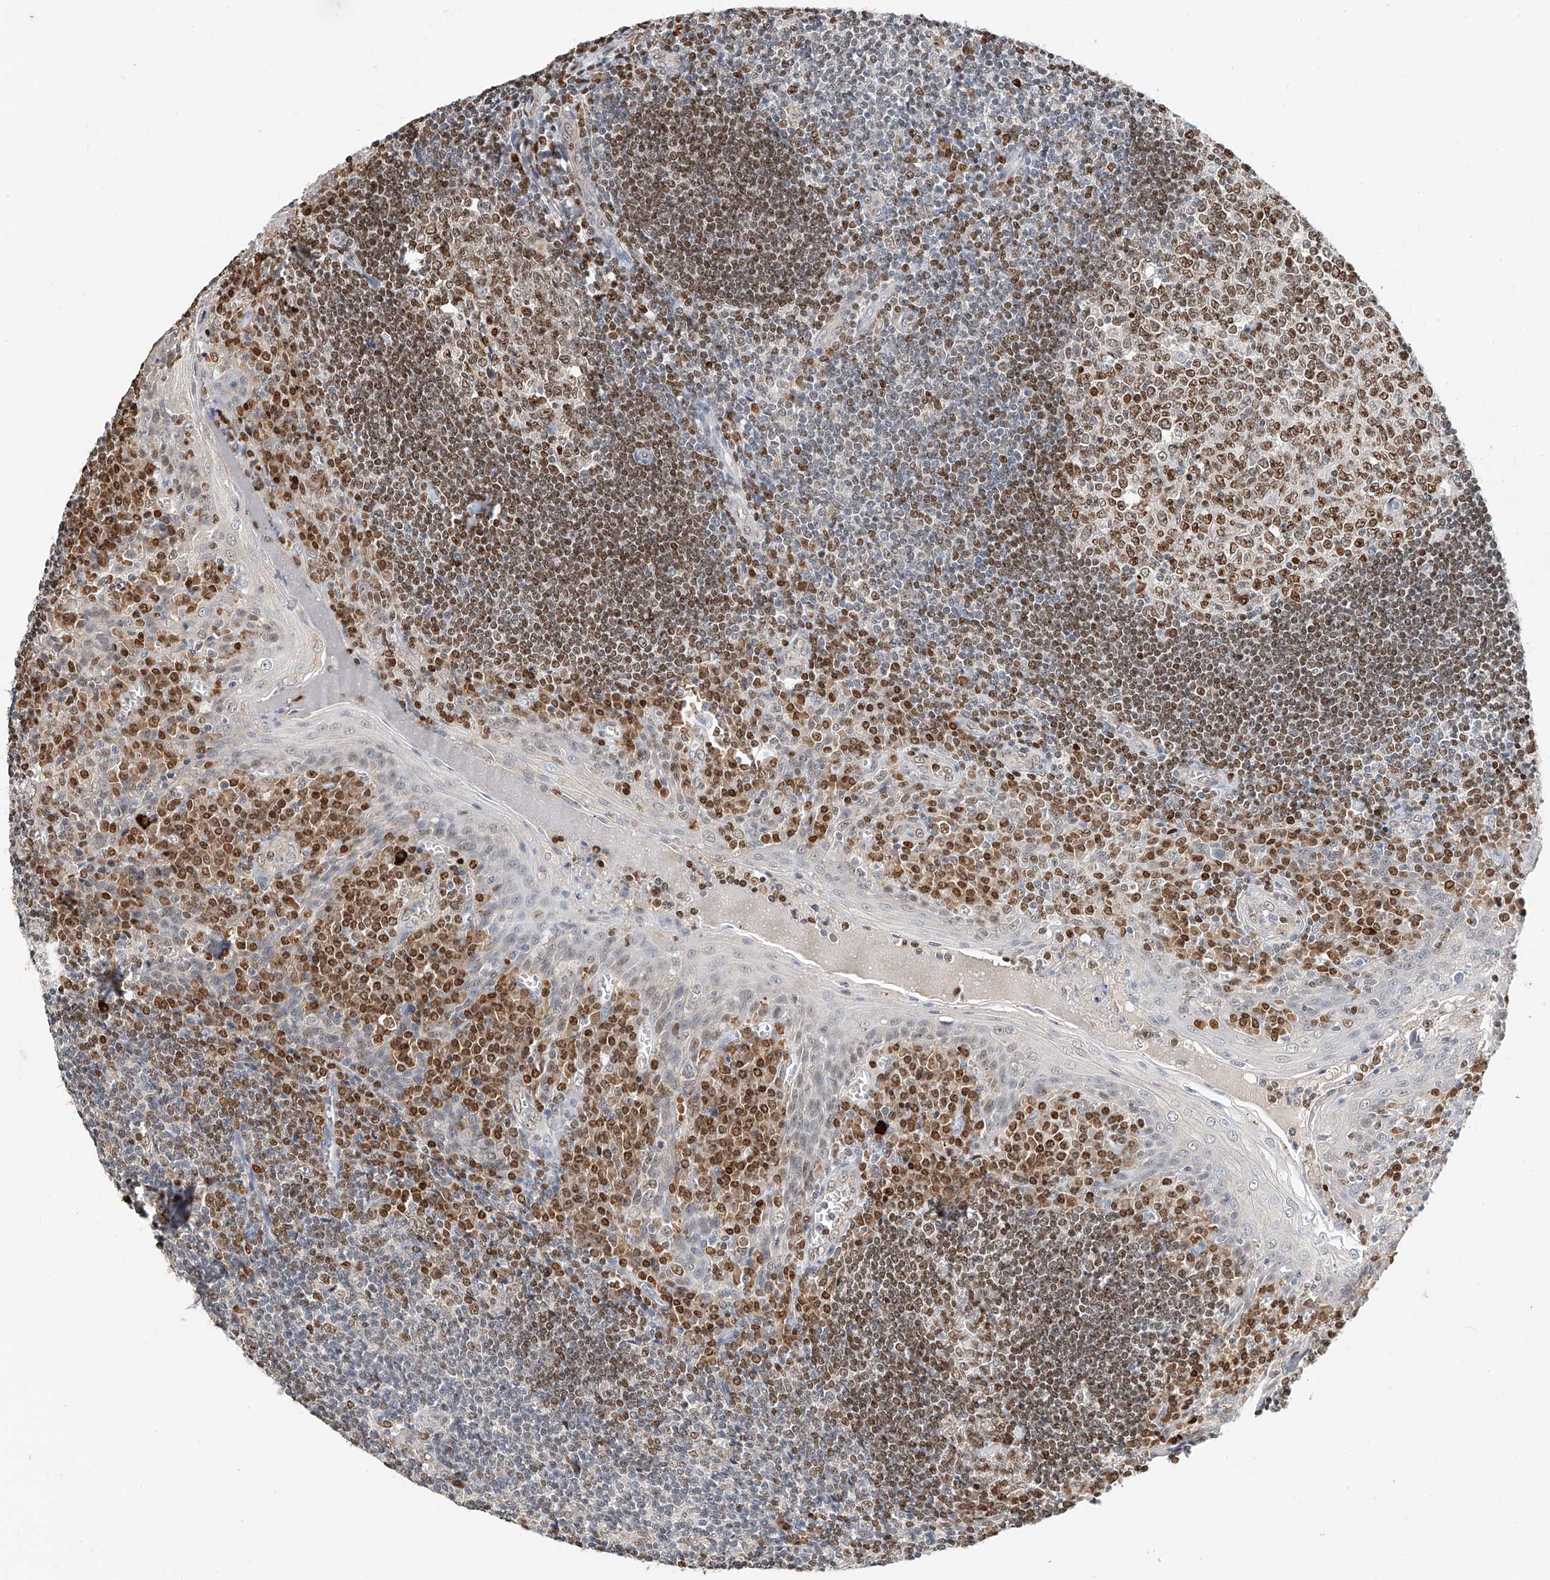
{"staining": {"intensity": "moderate", "quantity": "25%-75%", "location": "nuclear"}, "tissue": "tonsil", "cell_type": "Germinal center cells", "image_type": "normal", "snomed": [{"axis": "morphology", "description": "Normal tissue, NOS"}, {"axis": "topography", "description": "Tonsil"}], "caption": "Normal tonsil displays moderate nuclear staining in about 25%-75% of germinal center cells The staining is performed using DAB brown chromogen to label protein expression. The nuclei are counter-stained blue using hematoxylin..", "gene": "CTDP1", "patient": {"sex": "male", "age": 27}}